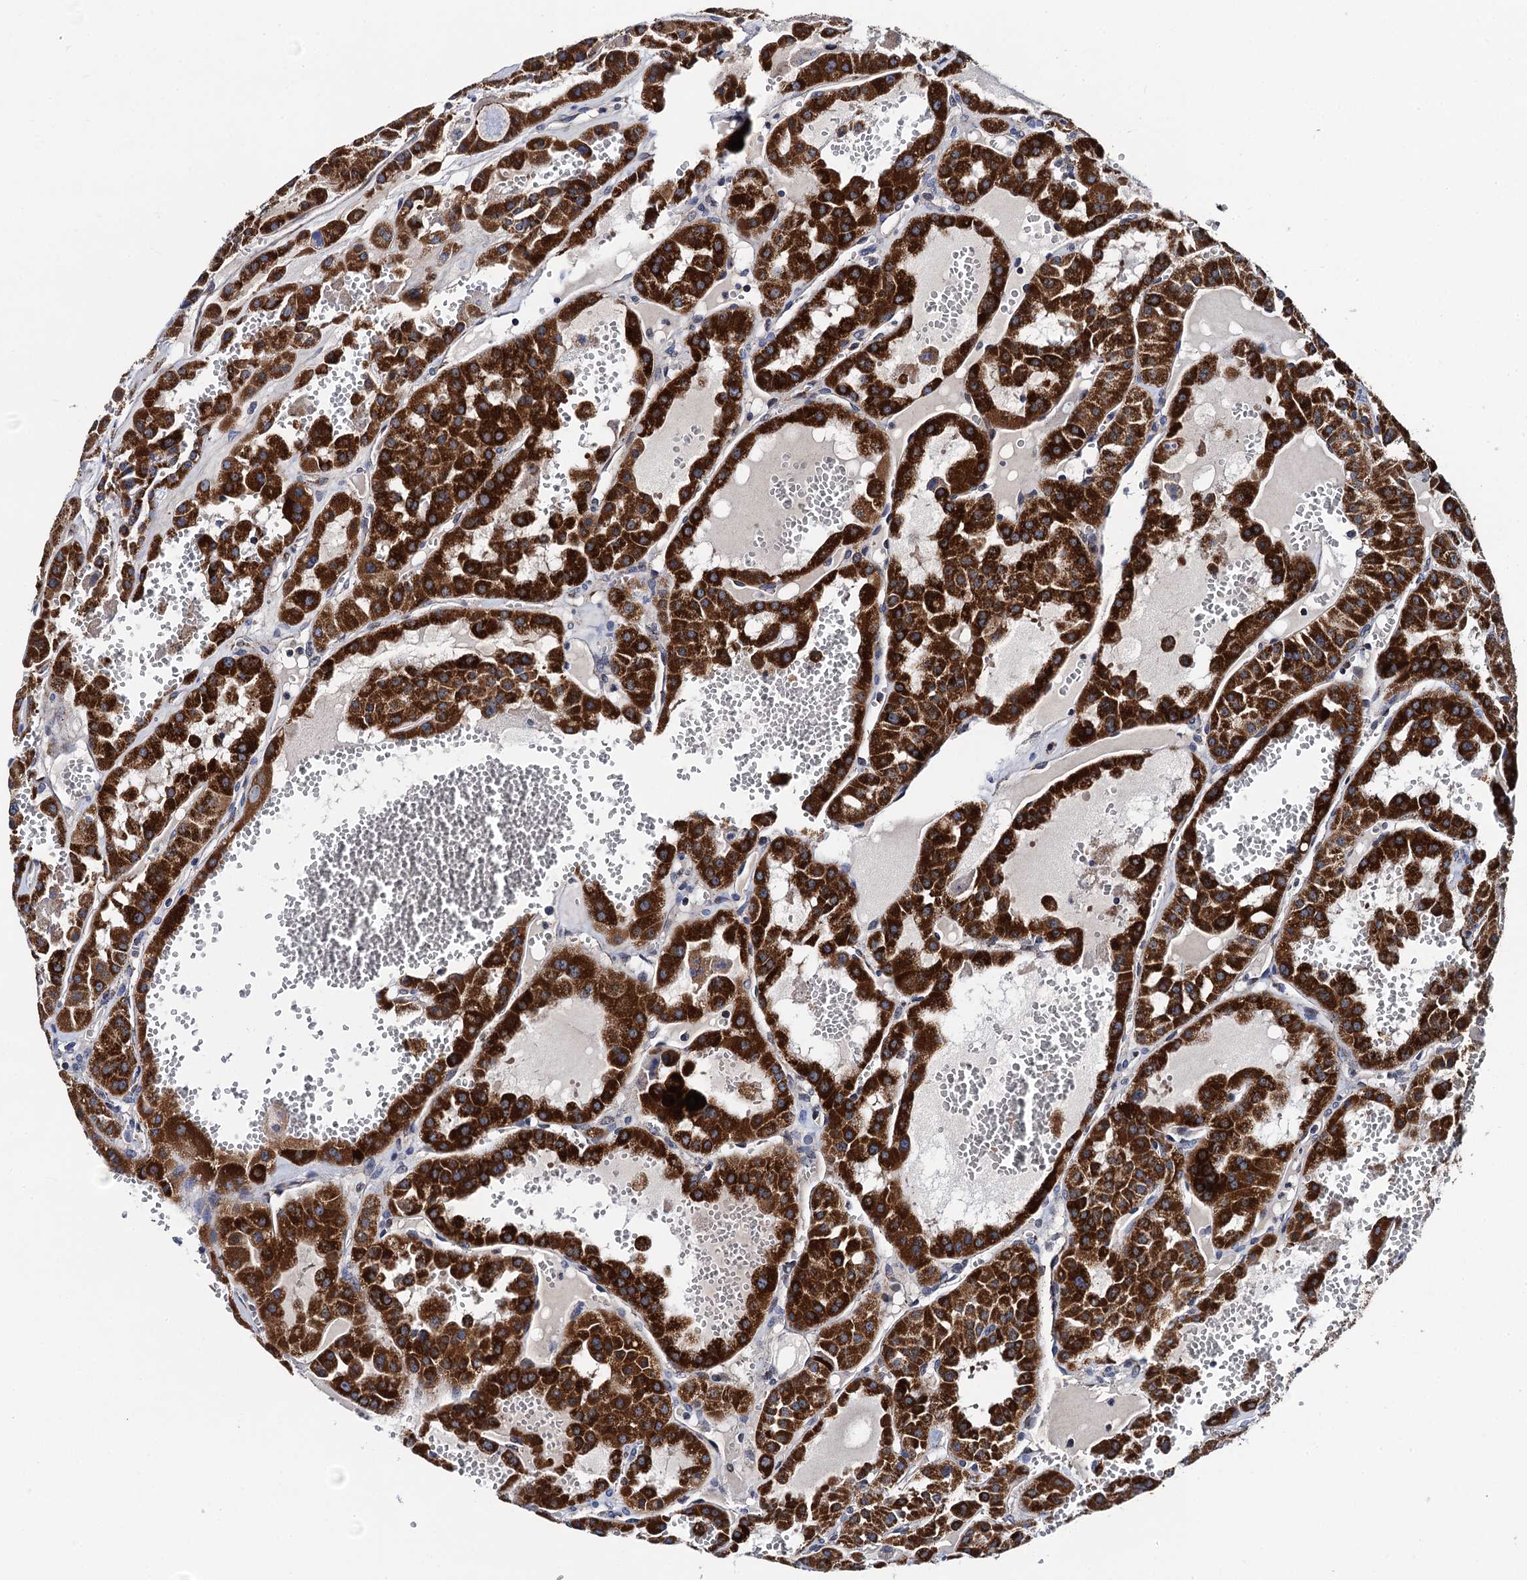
{"staining": {"intensity": "strong", "quantity": ">75%", "location": "cytoplasmic/membranous"}, "tissue": "renal cancer", "cell_type": "Tumor cells", "image_type": "cancer", "snomed": [{"axis": "morphology", "description": "Carcinoma, NOS"}, {"axis": "topography", "description": "Kidney"}], "caption": "Protein expression analysis of human renal carcinoma reveals strong cytoplasmic/membranous positivity in about >75% of tumor cells.", "gene": "PTCD3", "patient": {"sex": "female", "age": 75}}